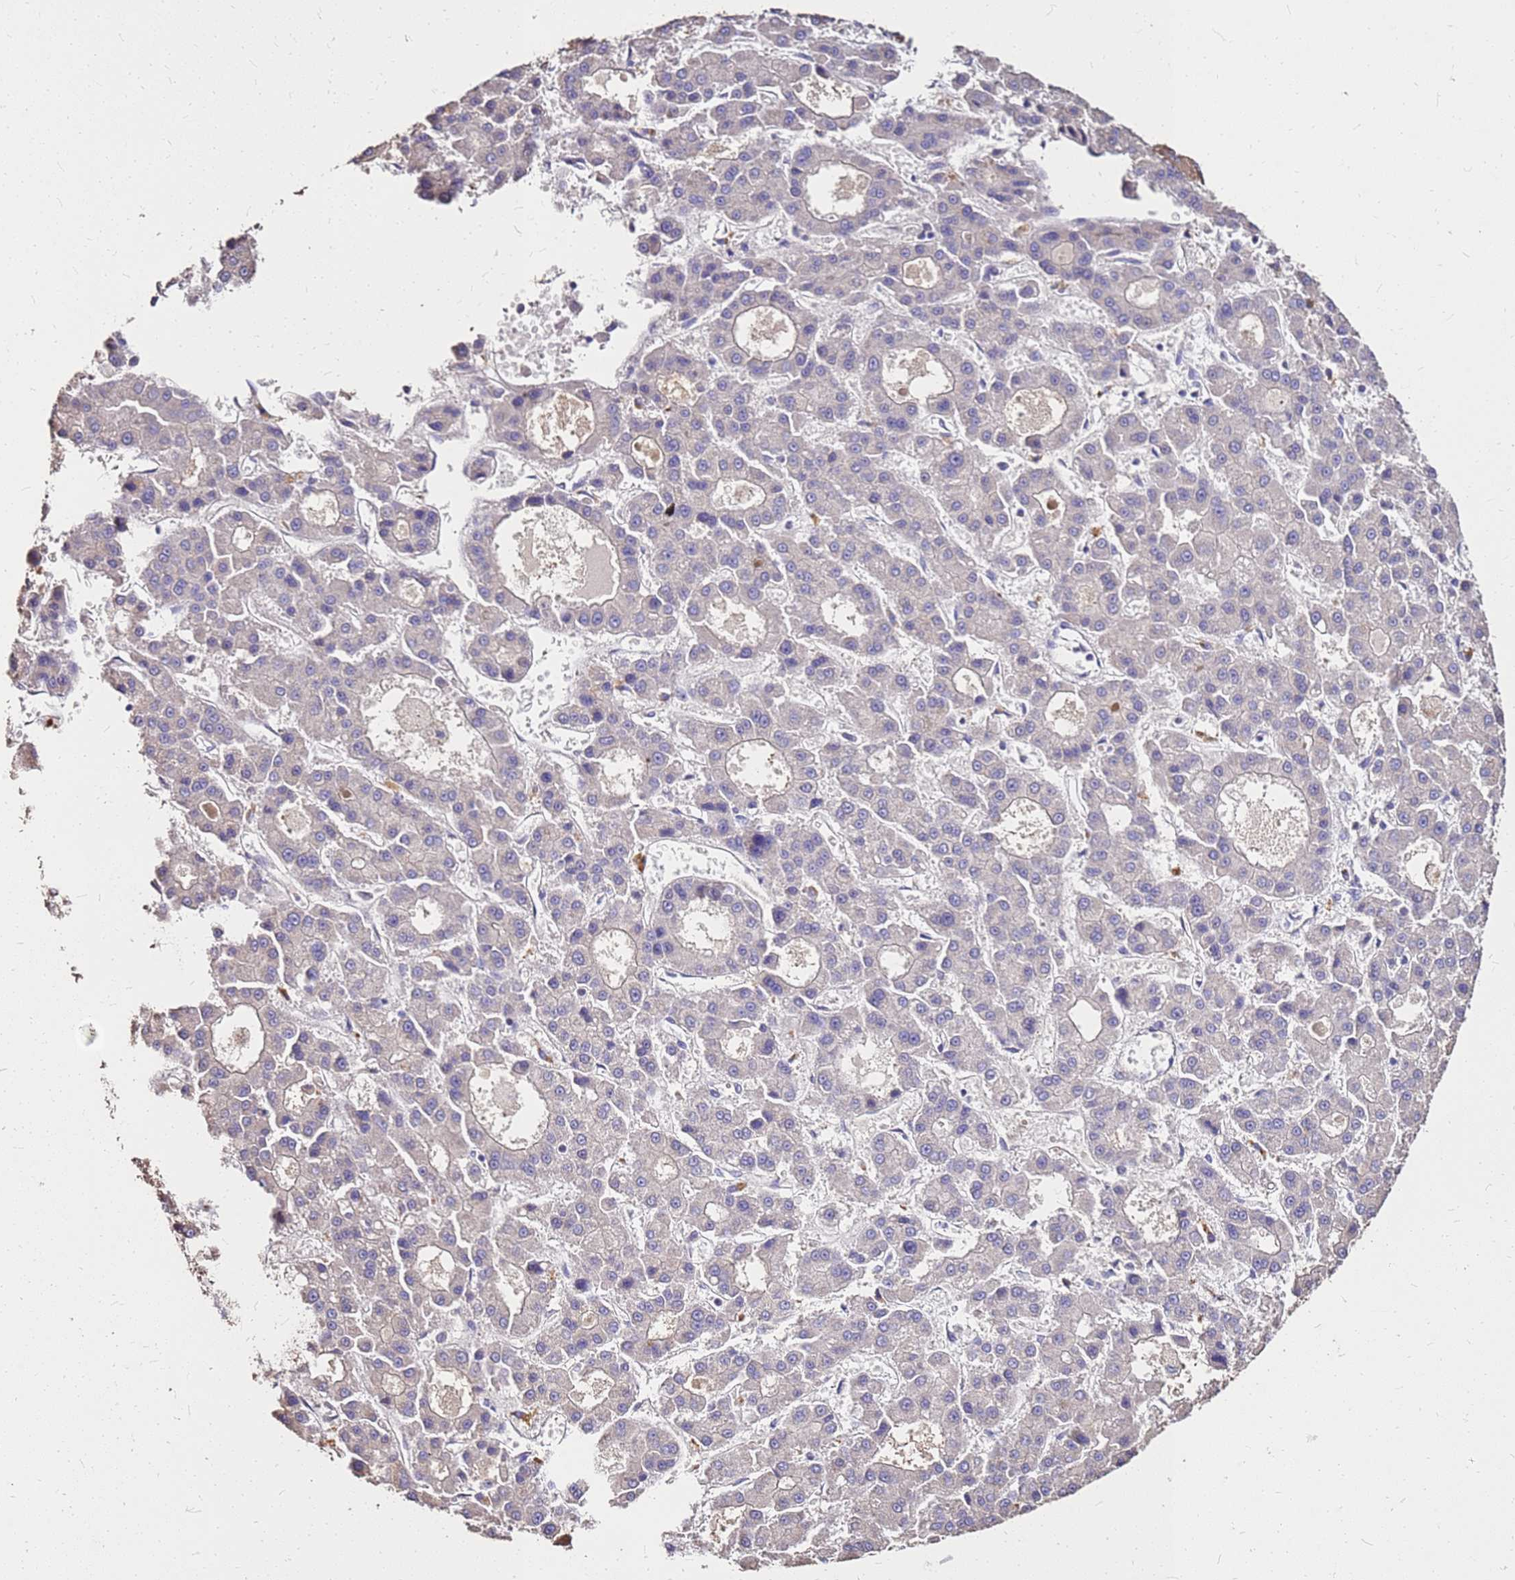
{"staining": {"intensity": "negative", "quantity": "none", "location": "none"}, "tissue": "liver cancer", "cell_type": "Tumor cells", "image_type": "cancer", "snomed": [{"axis": "morphology", "description": "Carcinoma, Hepatocellular, NOS"}, {"axis": "topography", "description": "Liver"}], "caption": "High power microscopy image of an immunohistochemistry photomicrograph of liver hepatocellular carcinoma, revealing no significant staining in tumor cells.", "gene": "EXD3", "patient": {"sex": "male", "age": 70}}